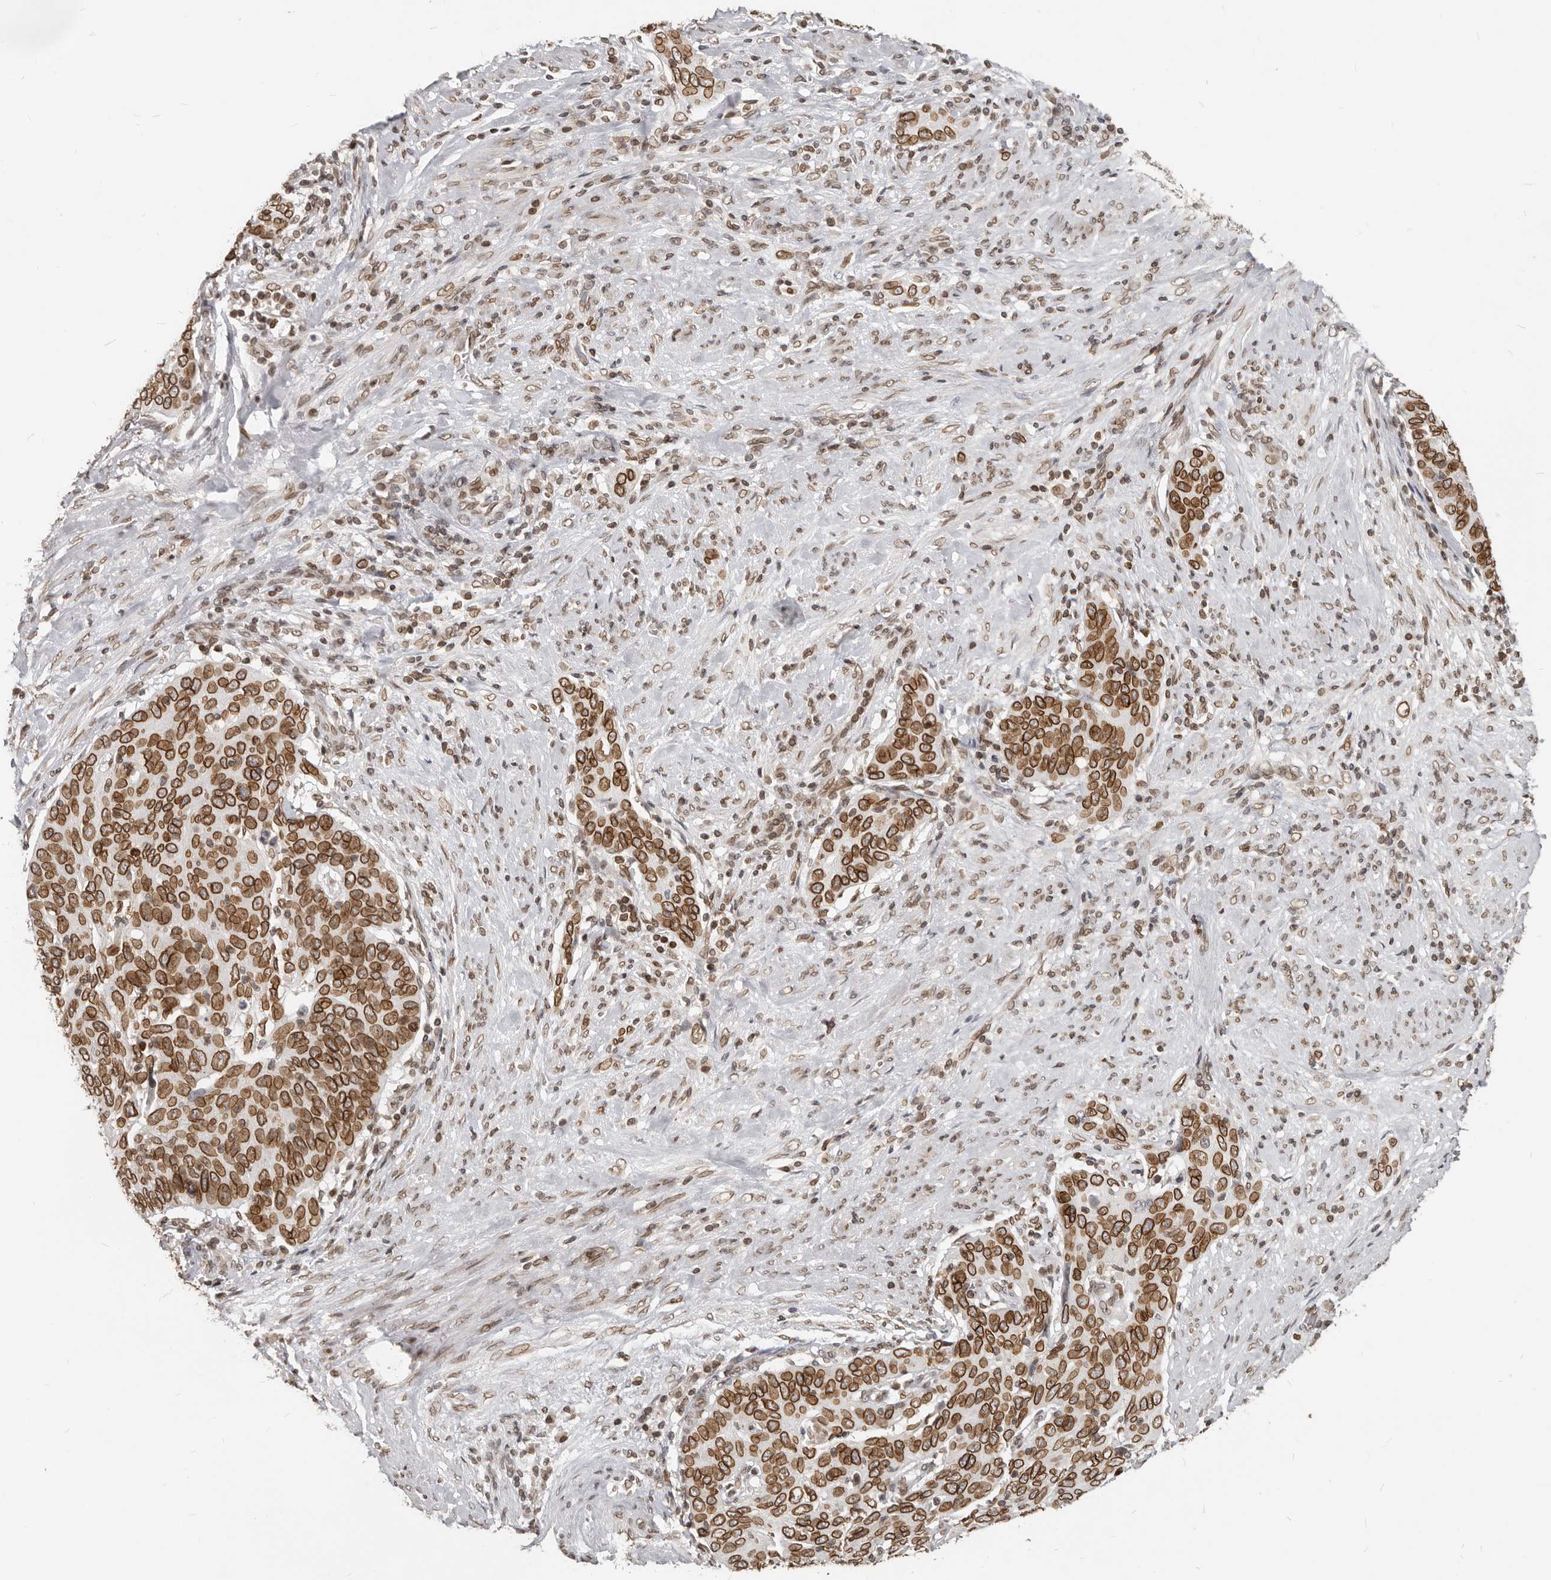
{"staining": {"intensity": "strong", "quantity": ">75%", "location": "cytoplasmic/membranous,nuclear"}, "tissue": "cervical cancer", "cell_type": "Tumor cells", "image_type": "cancer", "snomed": [{"axis": "morphology", "description": "Squamous cell carcinoma, NOS"}, {"axis": "topography", "description": "Cervix"}], "caption": "Squamous cell carcinoma (cervical) stained for a protein shows strong cytoplasmic/membranous and nuclear positivity in tumor cells.", "gene": "NUP153", "patient": {"sex": "female", "age": 60}}